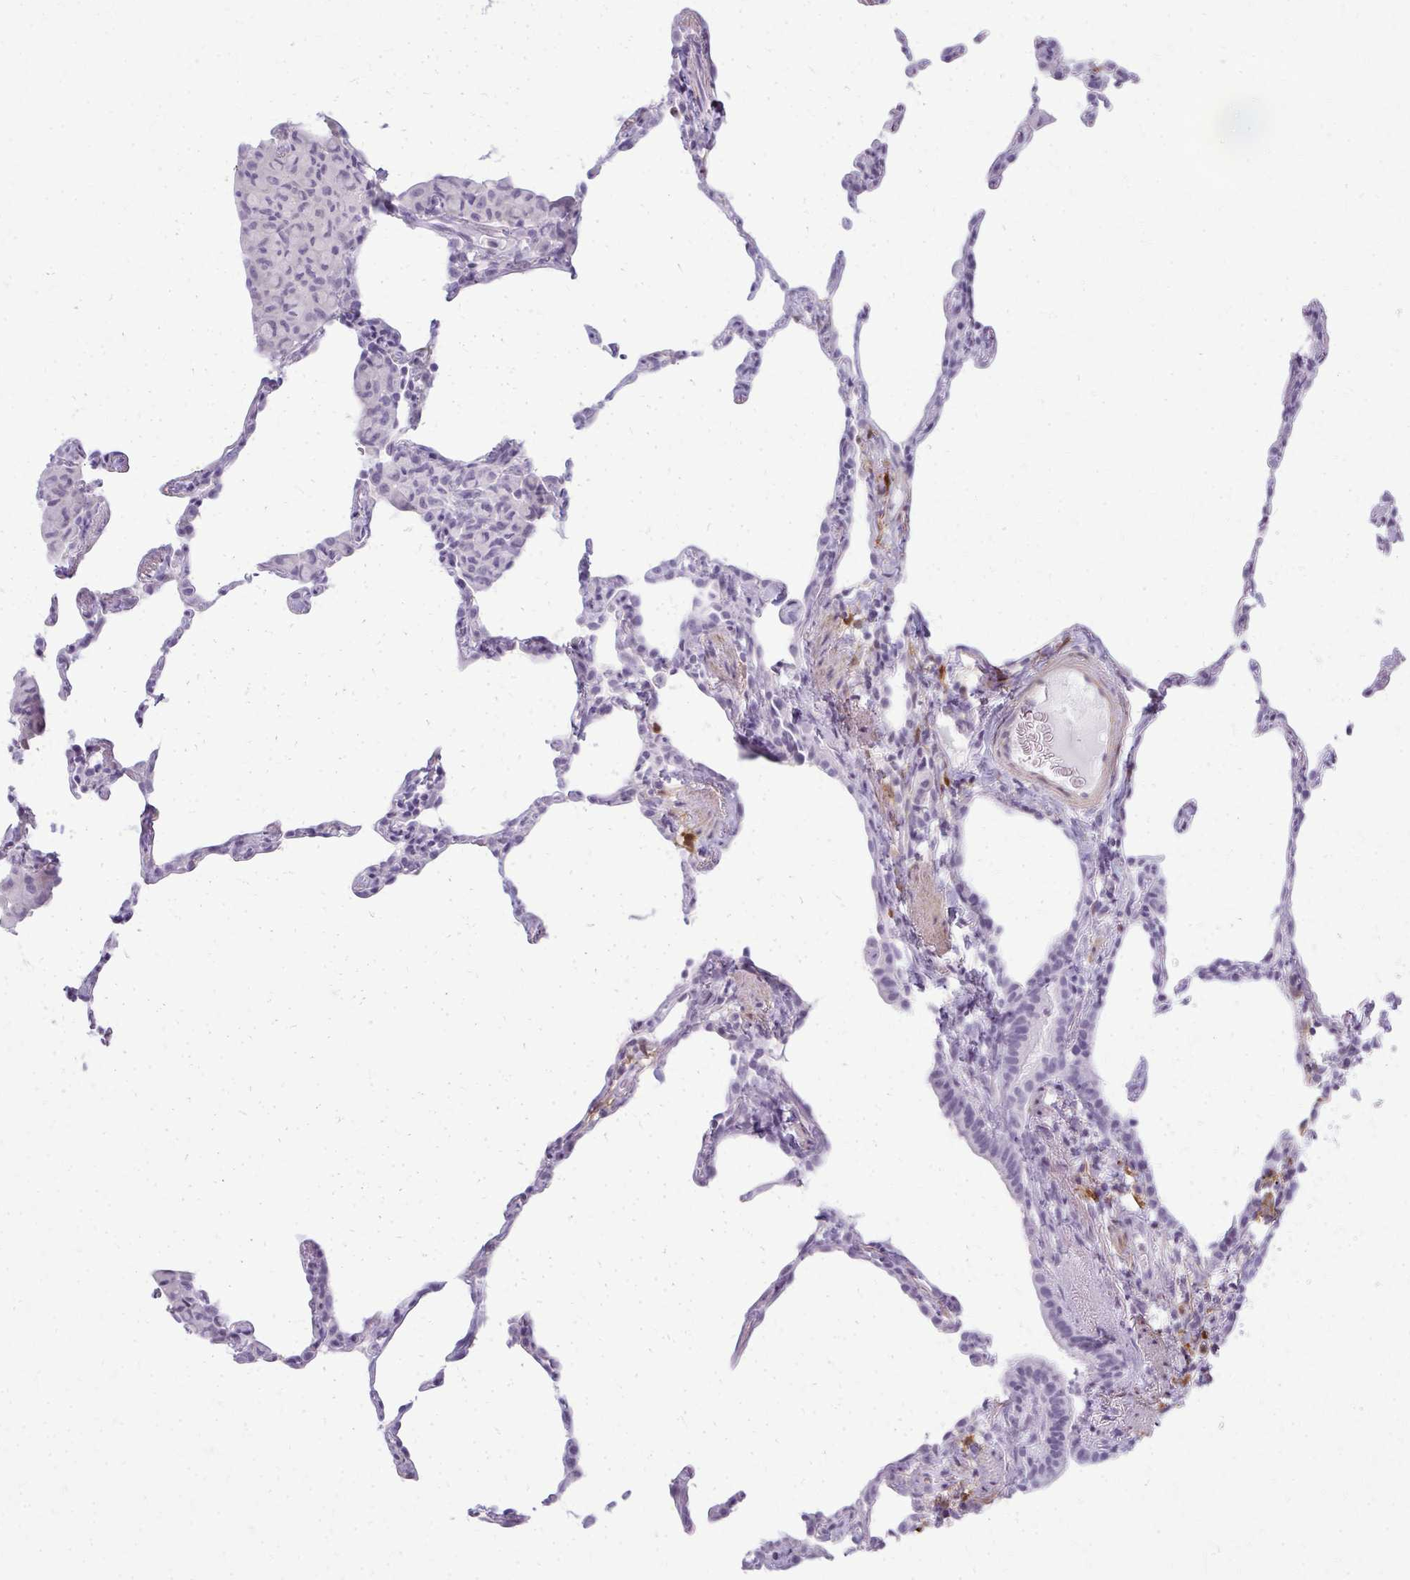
{"staining": {"intensity": "negative", "quantity": "none", "location": "none"}, "tissue": "lung", "cell_type": "Alveolar cells", "image_type": "normal", "snomed": [{"axis": "morphology", "description": "Normal tissue, NOS"}, {"axis": "topography", "description": "Lung"}], "caption": "This image is of normal lung stained with IHC to label a protein in brown with the nuclei are counter-stained blue. There is no expression in alveolar cells.", "gene": "CA3", "patient": {"sex": "female", "age": 57}}